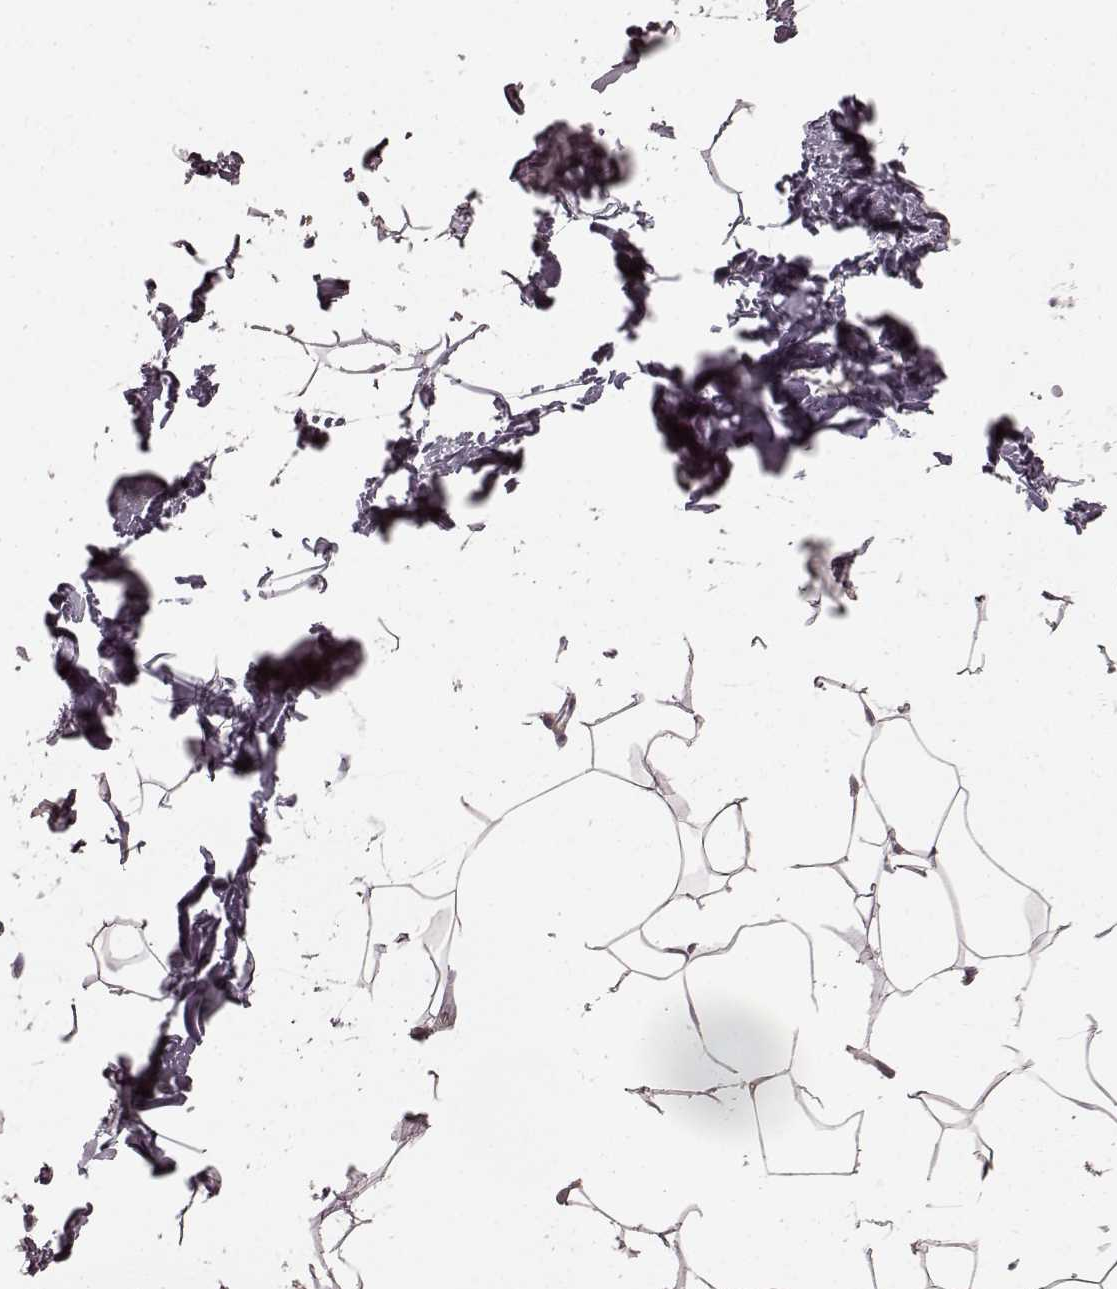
{"staining": {"intensity": "negative", "quantity": "none", "location": "none"}, "tissue": "breast", "cell_type": "Adipocytes", "image_type": "normal", "snomed": [{"axis": "morphology", "description": "Normal tissue, NOS"}, {"axis": "topography", "description": "Breast"}], "caption": "Adipocytes are negative for protein expression in unremarkable human breast. (Stains: DAB (3,3'-diaminobenzidine) IHC with hematoxylin counter stain, Microscopy: brightfield microscopy at high magnification).", "gene": "PRKCE", "patient": {"sex": "female", "age": 32}}